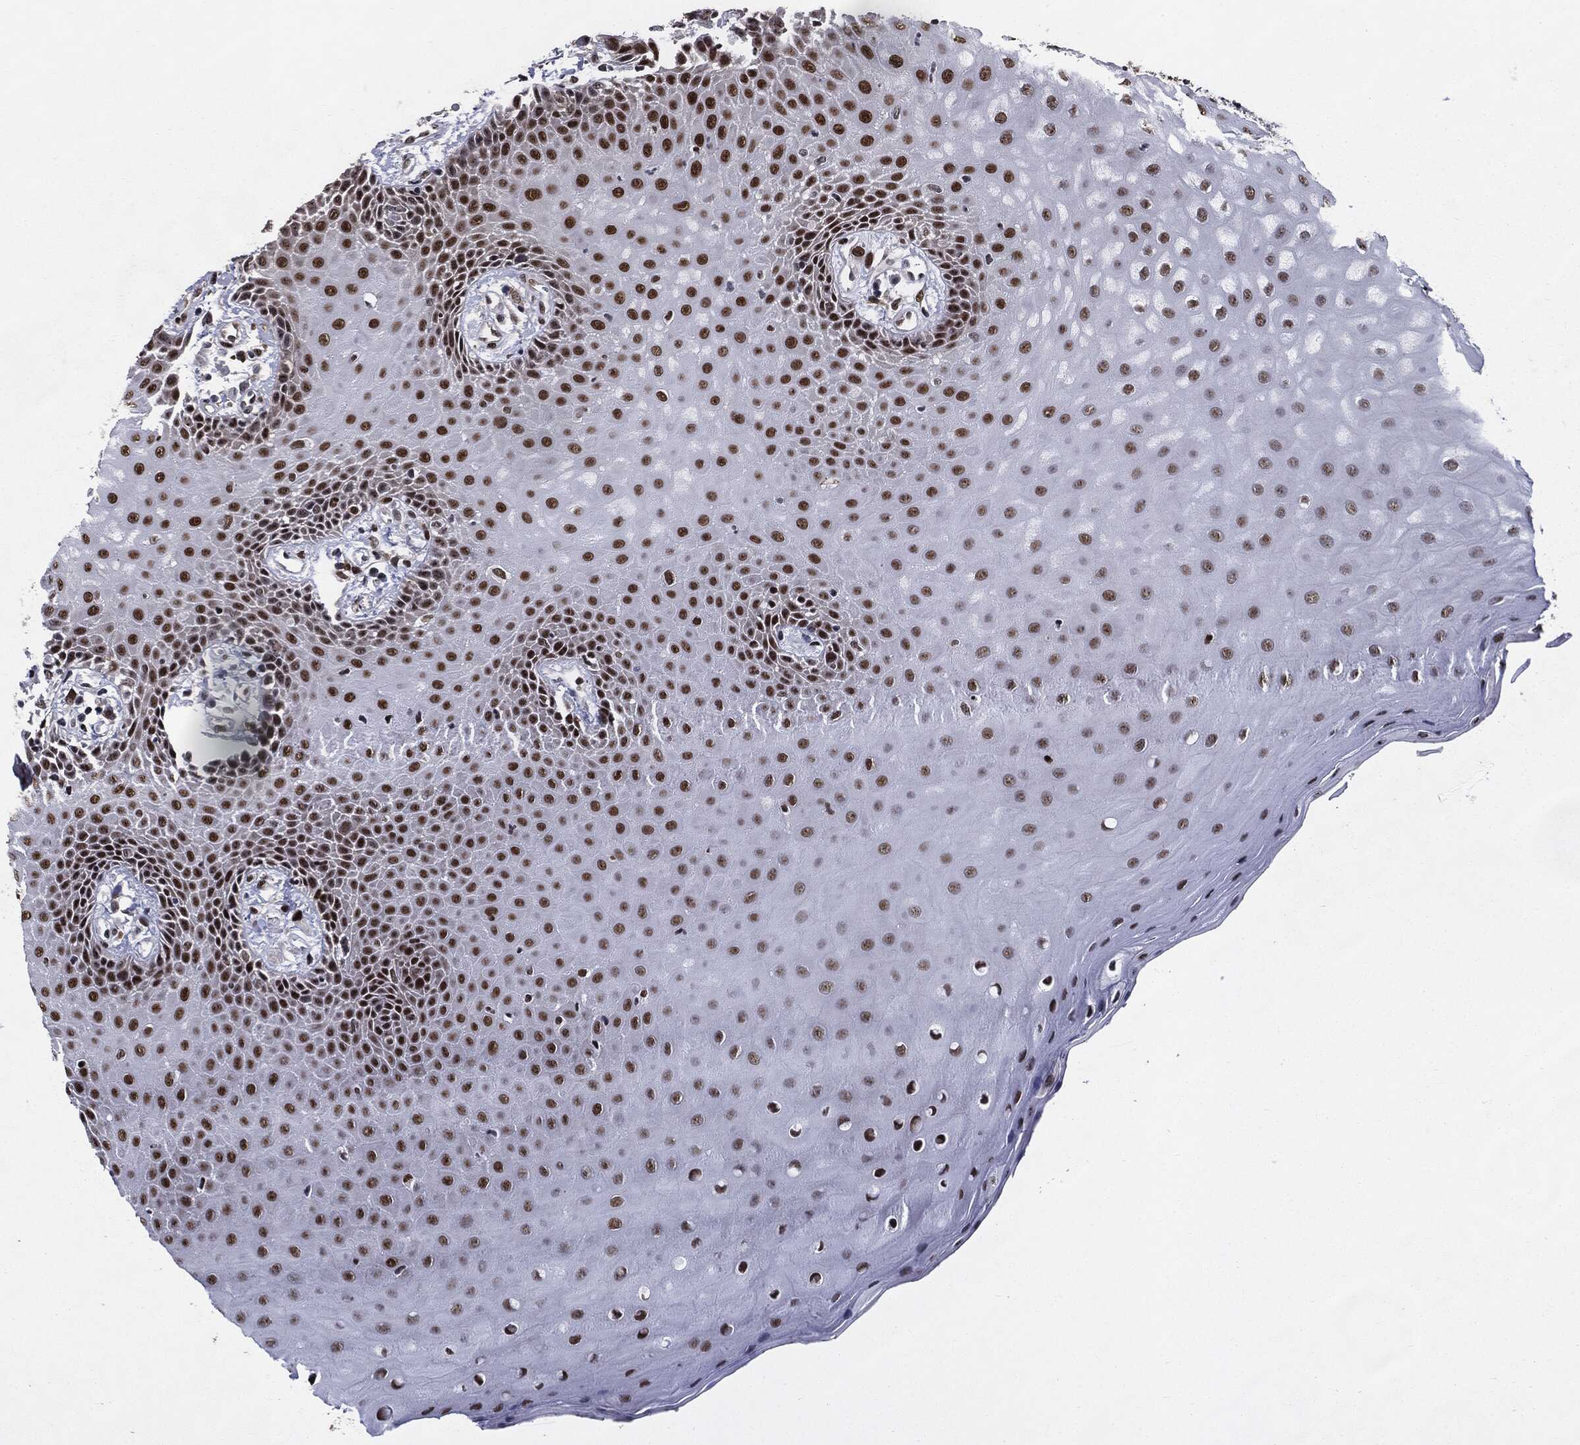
{"staining": {"intensity": "strong", "quantity": "25%-75%", "location": "nuclear"}, "tissue": "oral mucosa", "cell_type": "Squamous epithelial cells", "image_type": "normal", "snomed": [{"axis": "morphology", "description": "Normal tissue, NOS"}, {"axis": "morphology", "description": "Squamous cell carcinoma, NOS"}, {"axis": "topography", "description": "Oral tissue"}, {"axis": "topography", "description": "Head-Neck"}], "caption": "This image shows benign oral mucosa stained with immunohistochemistry (IHC) to label a protein in brown. The nuclear of squamous epithelial cells show strong positivity for the protein. Nuclei are counter-stained blue.", "gene": "JUN", "patient": {"sex": "female", "age": 82}}